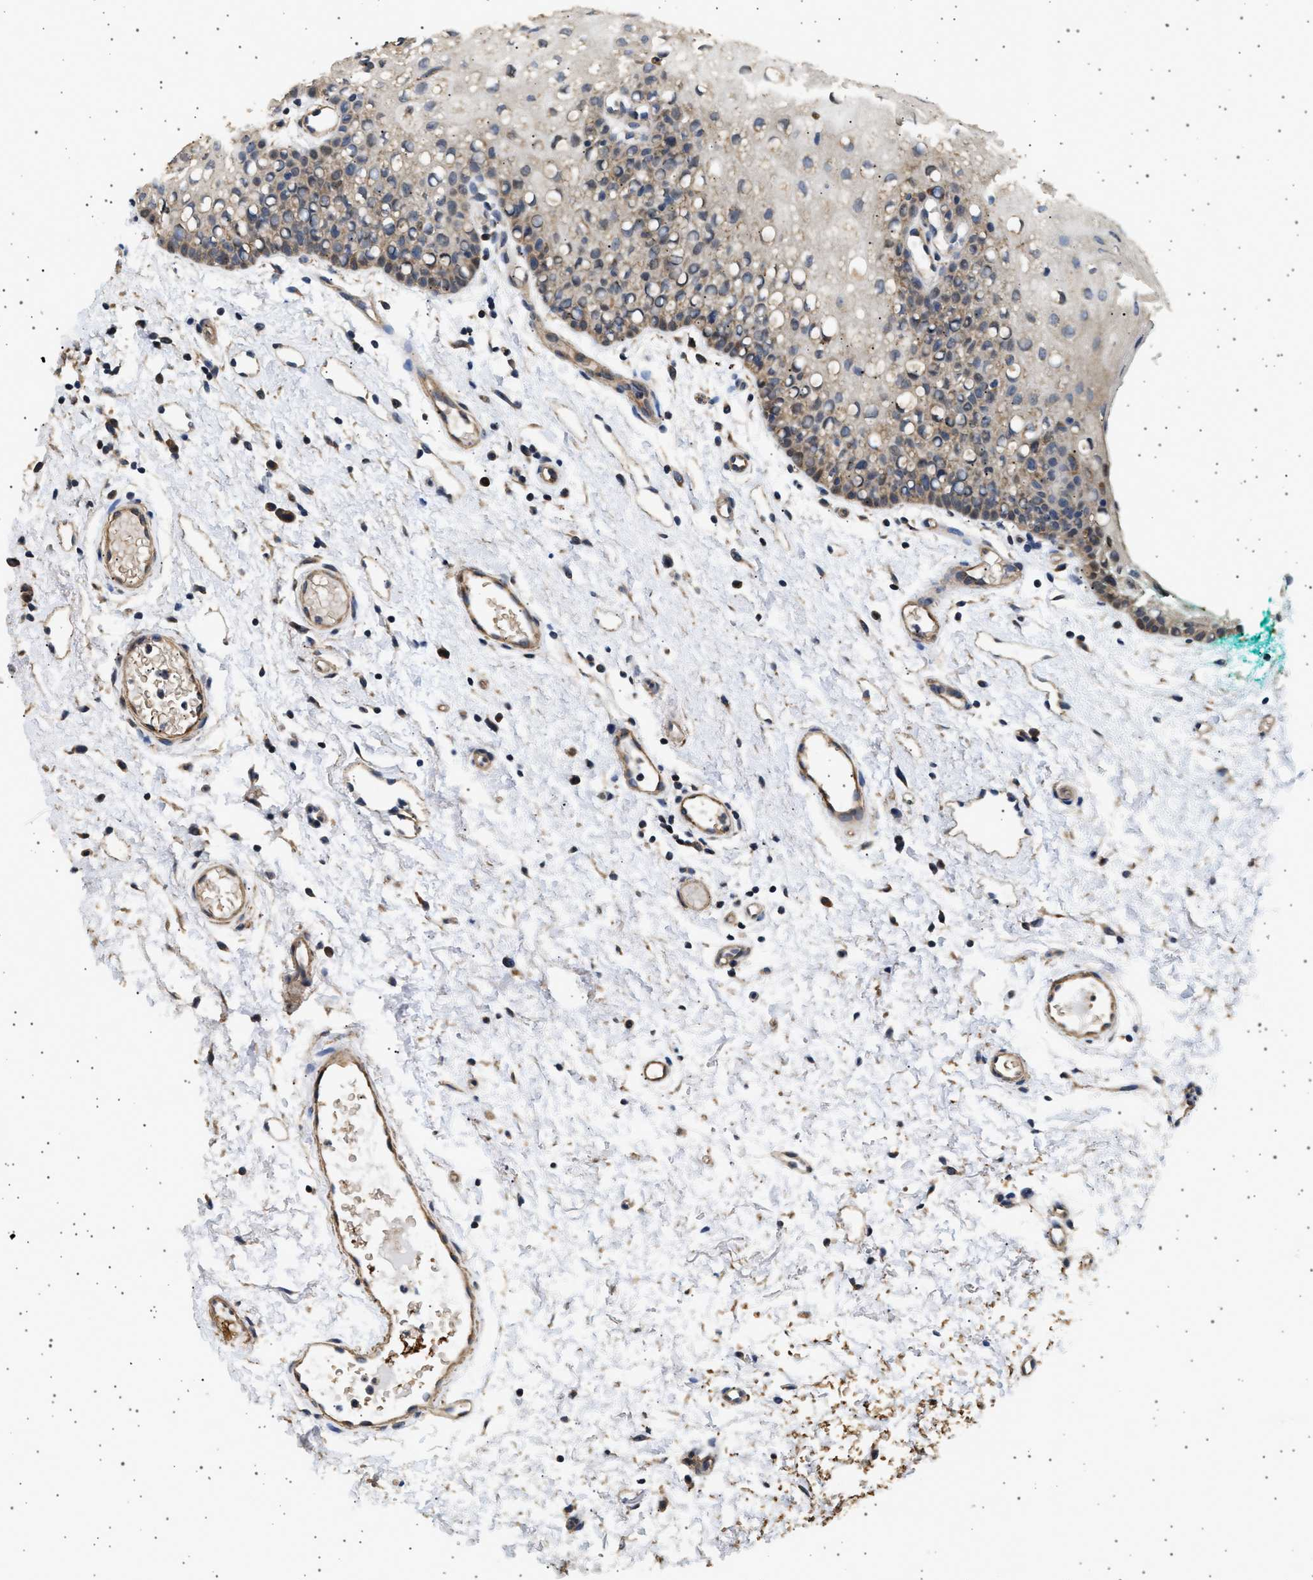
{"staining": {"intensity": "moderate", "quantity": ">75%", "location": "cytoplasmic/membranous"}, "tissue": "oral mucosa", "cell_type": "Squamous epithelial cells", "image_type": "normal", "snomed": [{"axis": "morphology", "description": "Normal tissue, NOS"}, {"axis": "morphology", "description": "Squamous cell carcinoma, NOS"}, {"axis": "topography", "description": "Oral tissue"}, {"axis": "topography", "description": "Salivary gland"}, {"axis": "topography", "description": "Head-Neck"}], "caption": "A photomicrograph of human oral mucosa stained for a protein shows moderate cytoplasmic/membranous brown staining in squamous epithelial cells.", "gene": "KCNA4", "patient": {"sex": "female", "age": 62}}